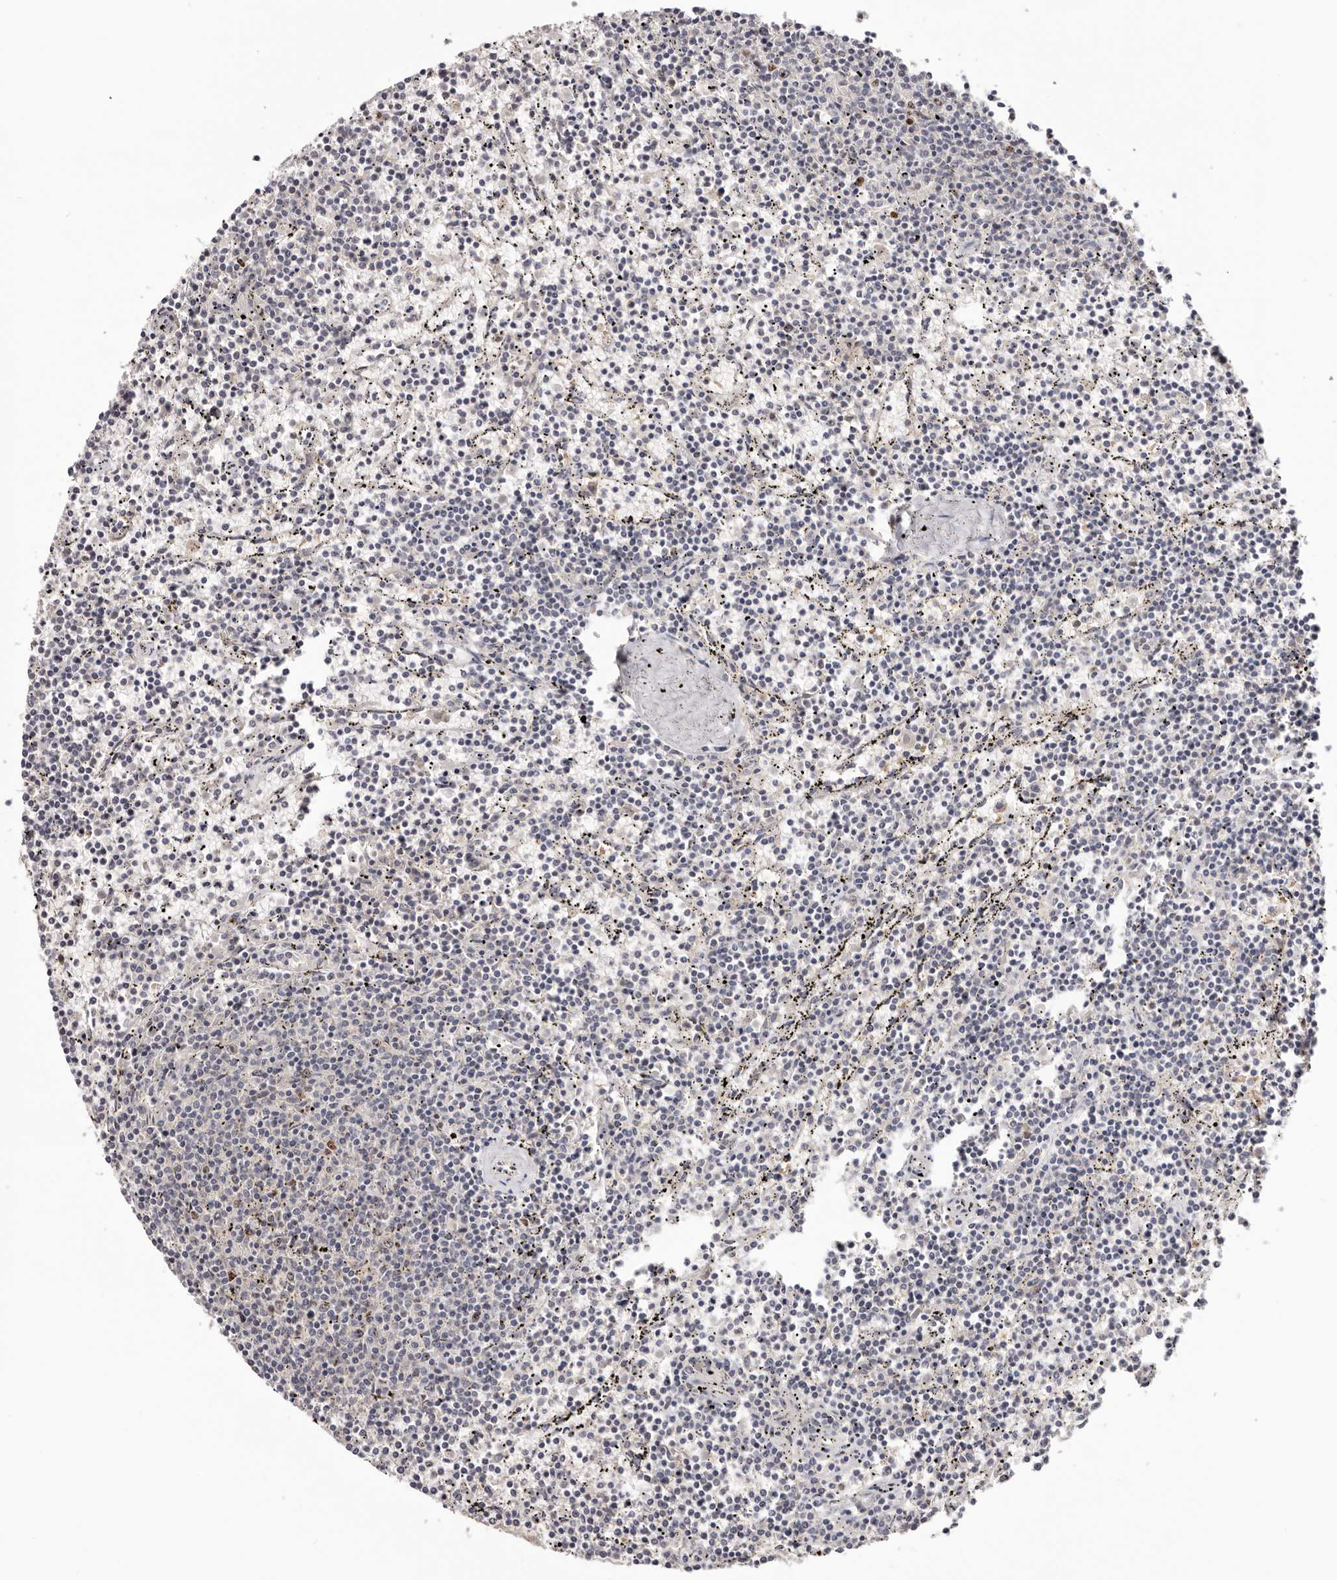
{"staining": {"intensity": "negative", "quantity": "none", "location": "none"}, "tissue": "lymphoma", "cell_type": "Tumor cells", "image_type": "cancer", "snomed": [{"axis": "morphology", "description": "Malignant lymphoma, non-Hodgkin's type, Low grade"}, {"axis": "topography", "description": "Spleen"}], "caption": "Human lymphoma stained for a protein using immunohistochemistry demonstrates no staining in tumor cells.", "gene": "CCDC190", "patient": {"sex": "female", "age": 50}}